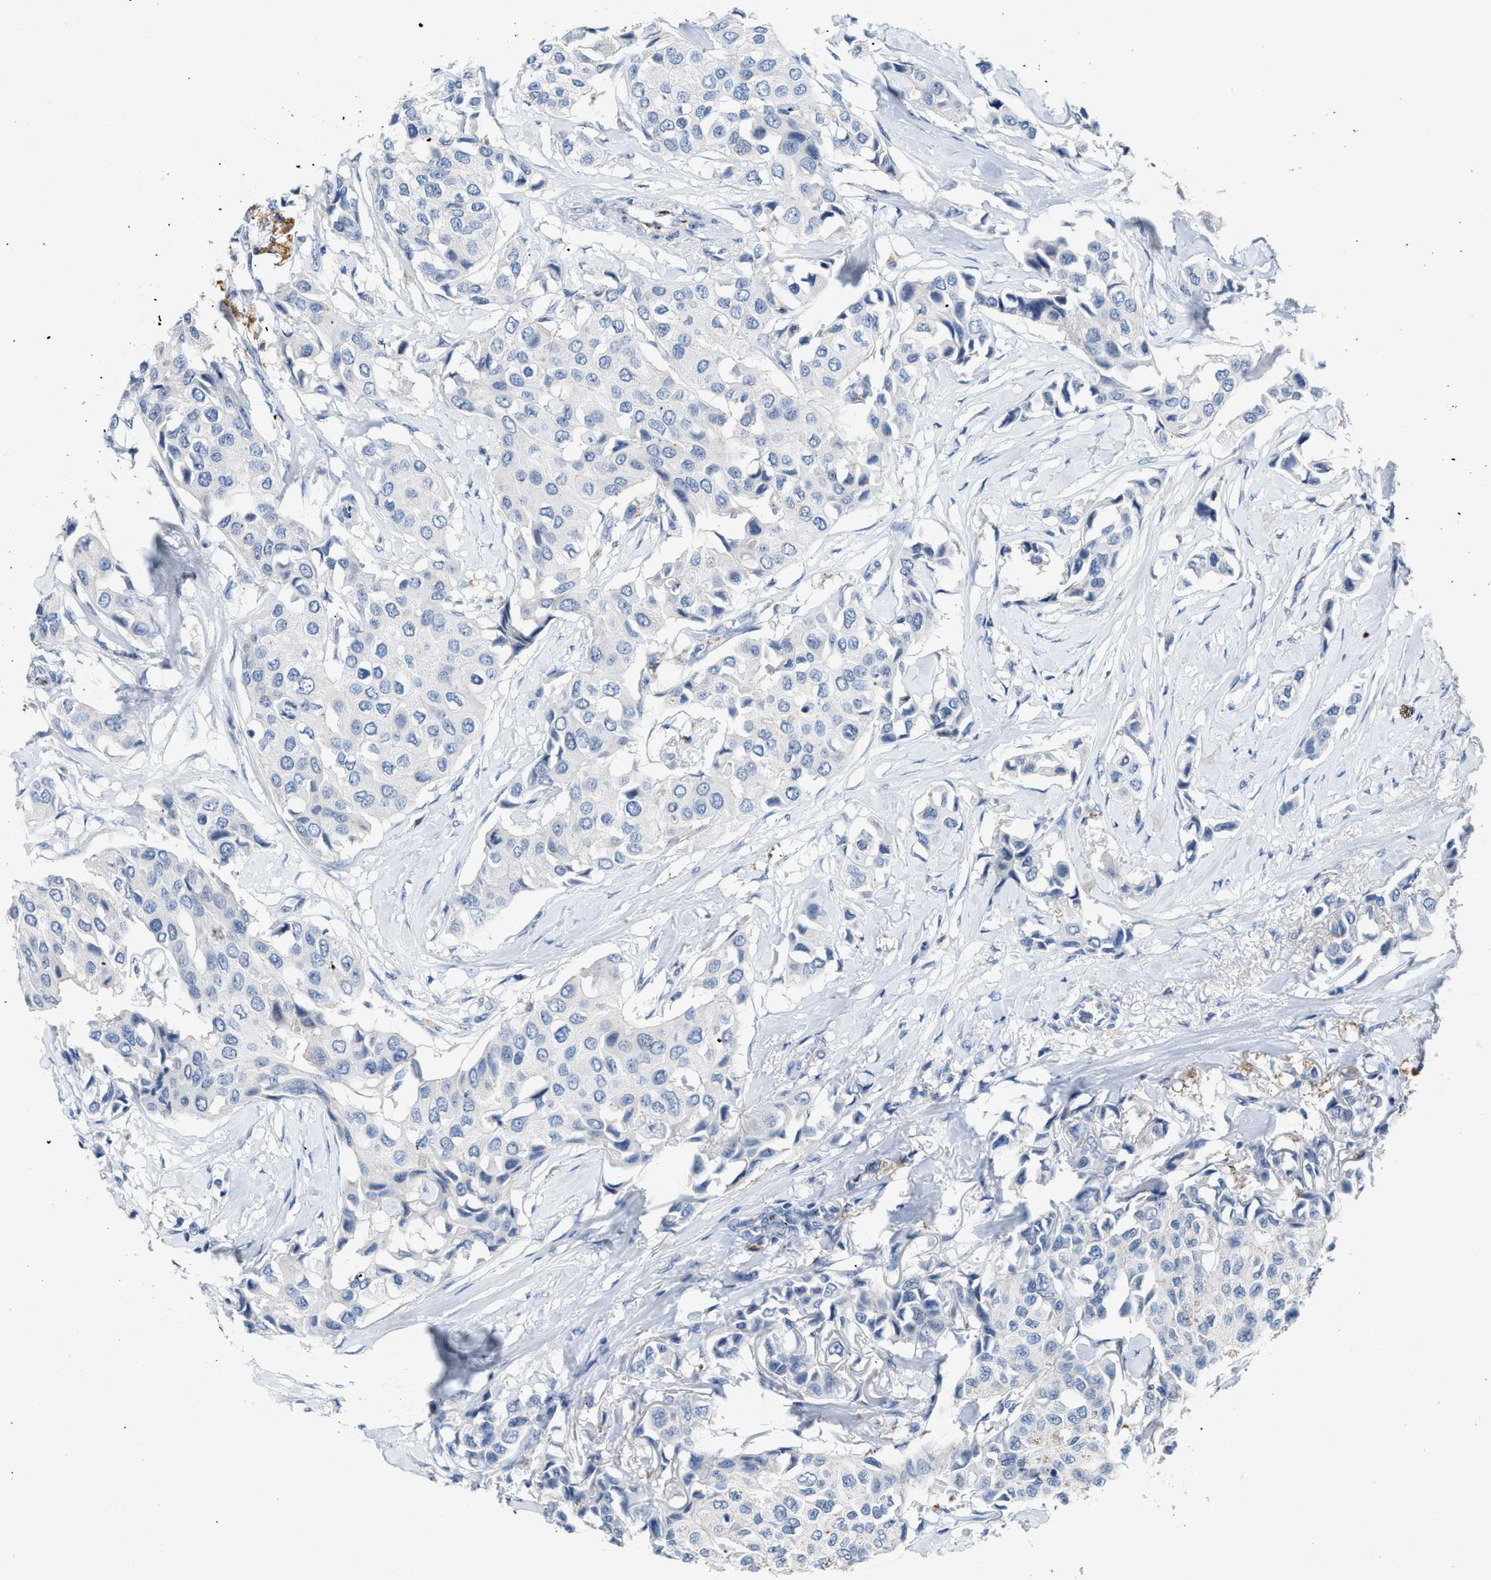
{"staining": {"intensity": "negative", "quantity": "none", "location": "none"}, "tissue": "breast cancer", "cell_type": "Tumor cells", "image_type": "cancer", "snomed": [{"axis": "morphology", "description": "Duct carcinoma"}, {"axis": "topography", "description": "Breast"}], "caption": "Immunohistochemical staining of infiltrating ductal carcinoma (breast) shows no significant expression in tumor cells.", "gene": "SLC5A5", "patient": {"sex": "female", "age": 80}}